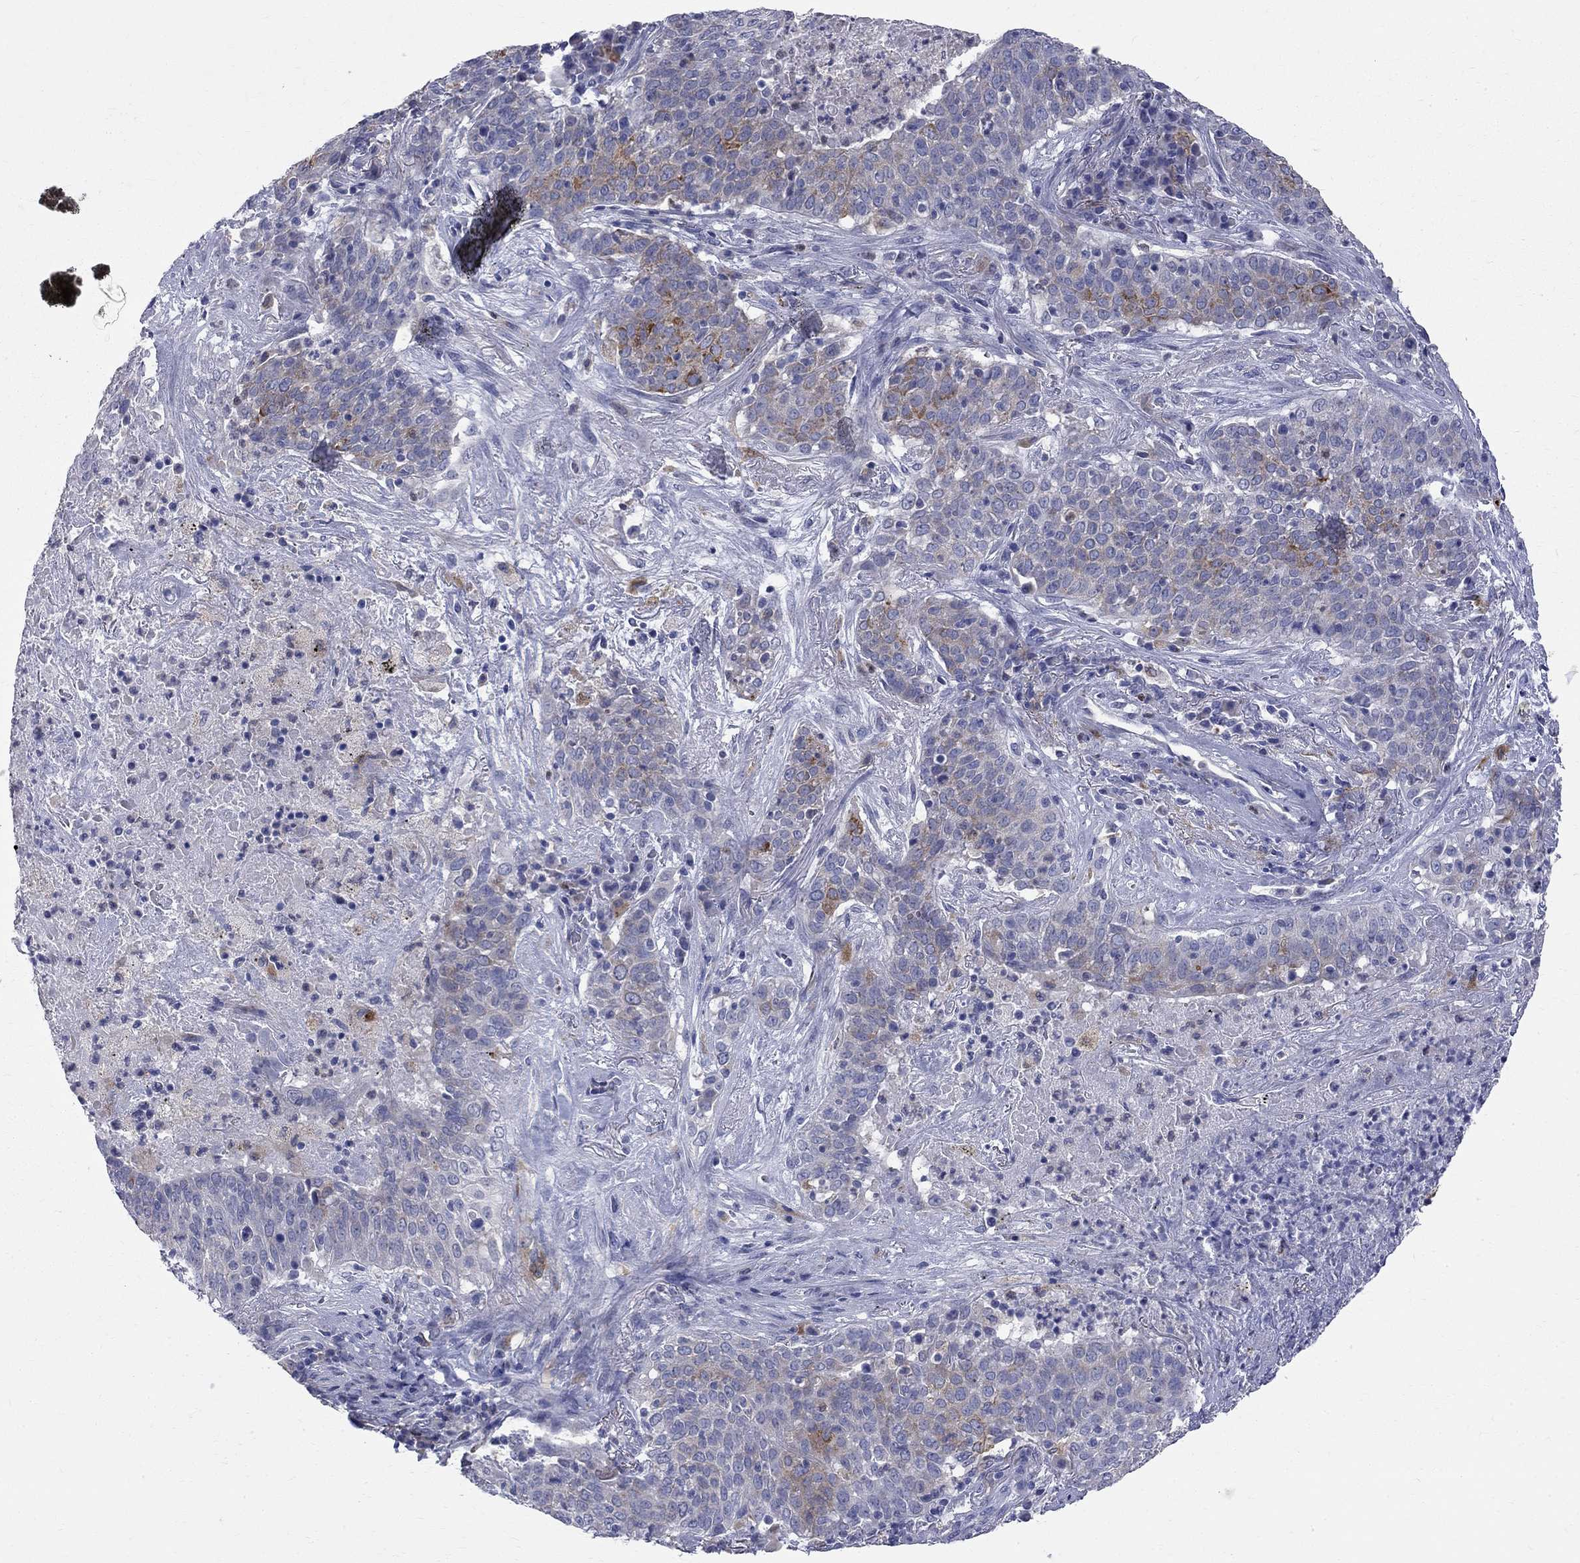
{"staining": {"intensity": "strong", "quantity": "<25%", "location": "cytoplasmic/membranous"}, "tissue": "lung cancer", "cell_type": "Tumor cells", "image_type": "cancer", "snomed": [{"axis": "morphology", "description": "Squamous cell carcinoma, NOS"}, {"axis": "topography", "description": "Lung"}], "caption": "Tumor cells display medium levels of strong cytoplasmic/membranous staining in about <25% of cells in human lung cancer. (brown staining indicates protein expression, while blue staining denotes nuclei).", "gene": "ACSL1", "patient": {"sex": "male", "age": 82}}